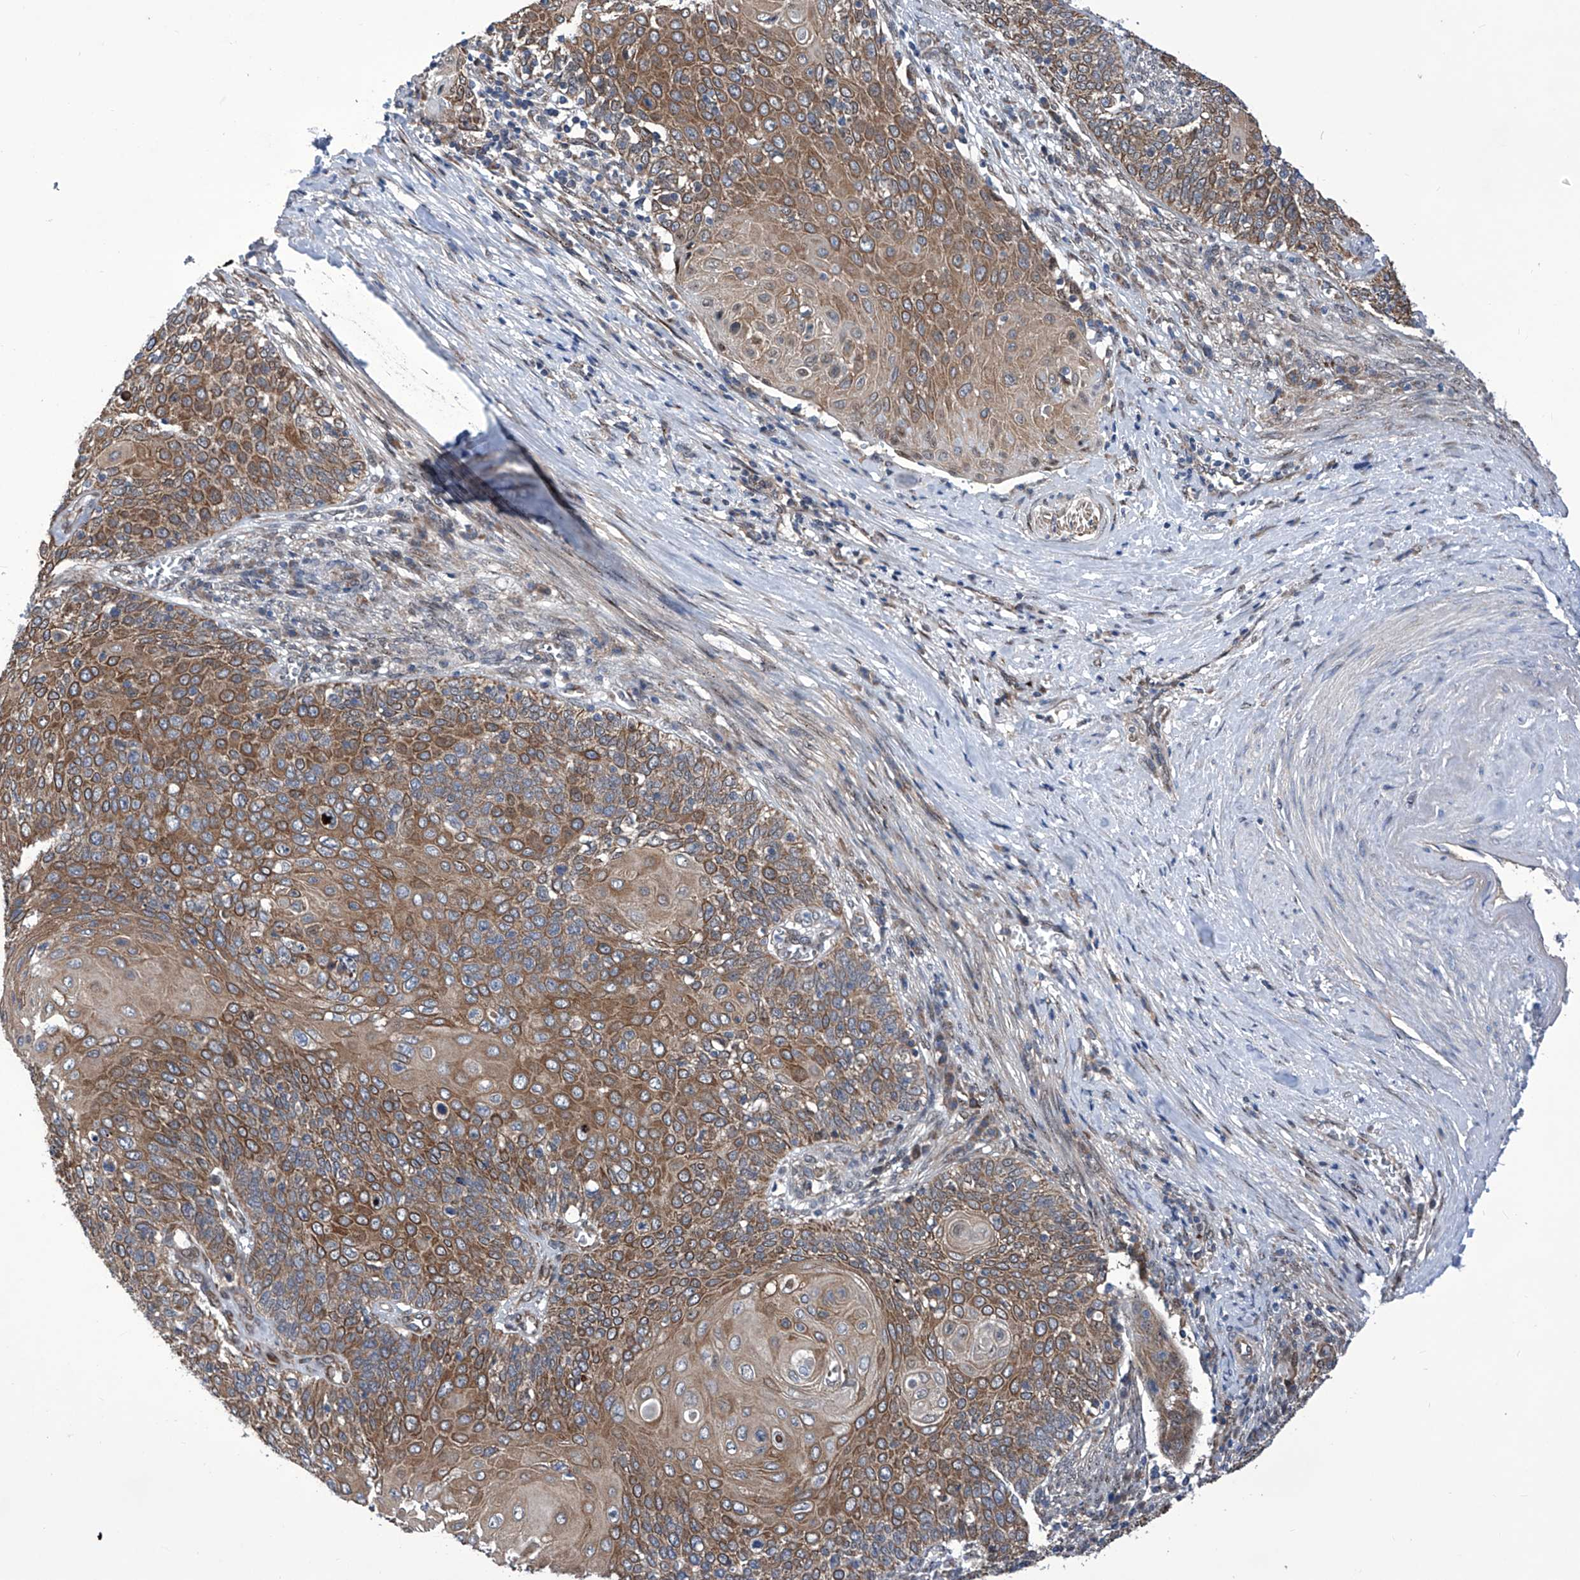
{"staining": {"intensity": "moderate", "quantity": ">75%", "location": "cytoplasmic/membranous"}, "tissue": "cervical cancer", "cell_type": "Tumor cells", "image_type": "cancer", "snomed": [{"axis": "morphology", "description": "Squamous cell carcinoma, NOS"}, {"axis": "topography", "description": "Cervix"}], "caption": "Squamous cell carcinoma (cervical) tissue exhibits moderate cytoplasmic/membranous staining in approximately >75% of tumor cells, visualized by immunohistochemistry.", "gene": "KTI12", "patient": {"sex": "female", "age": 39}}